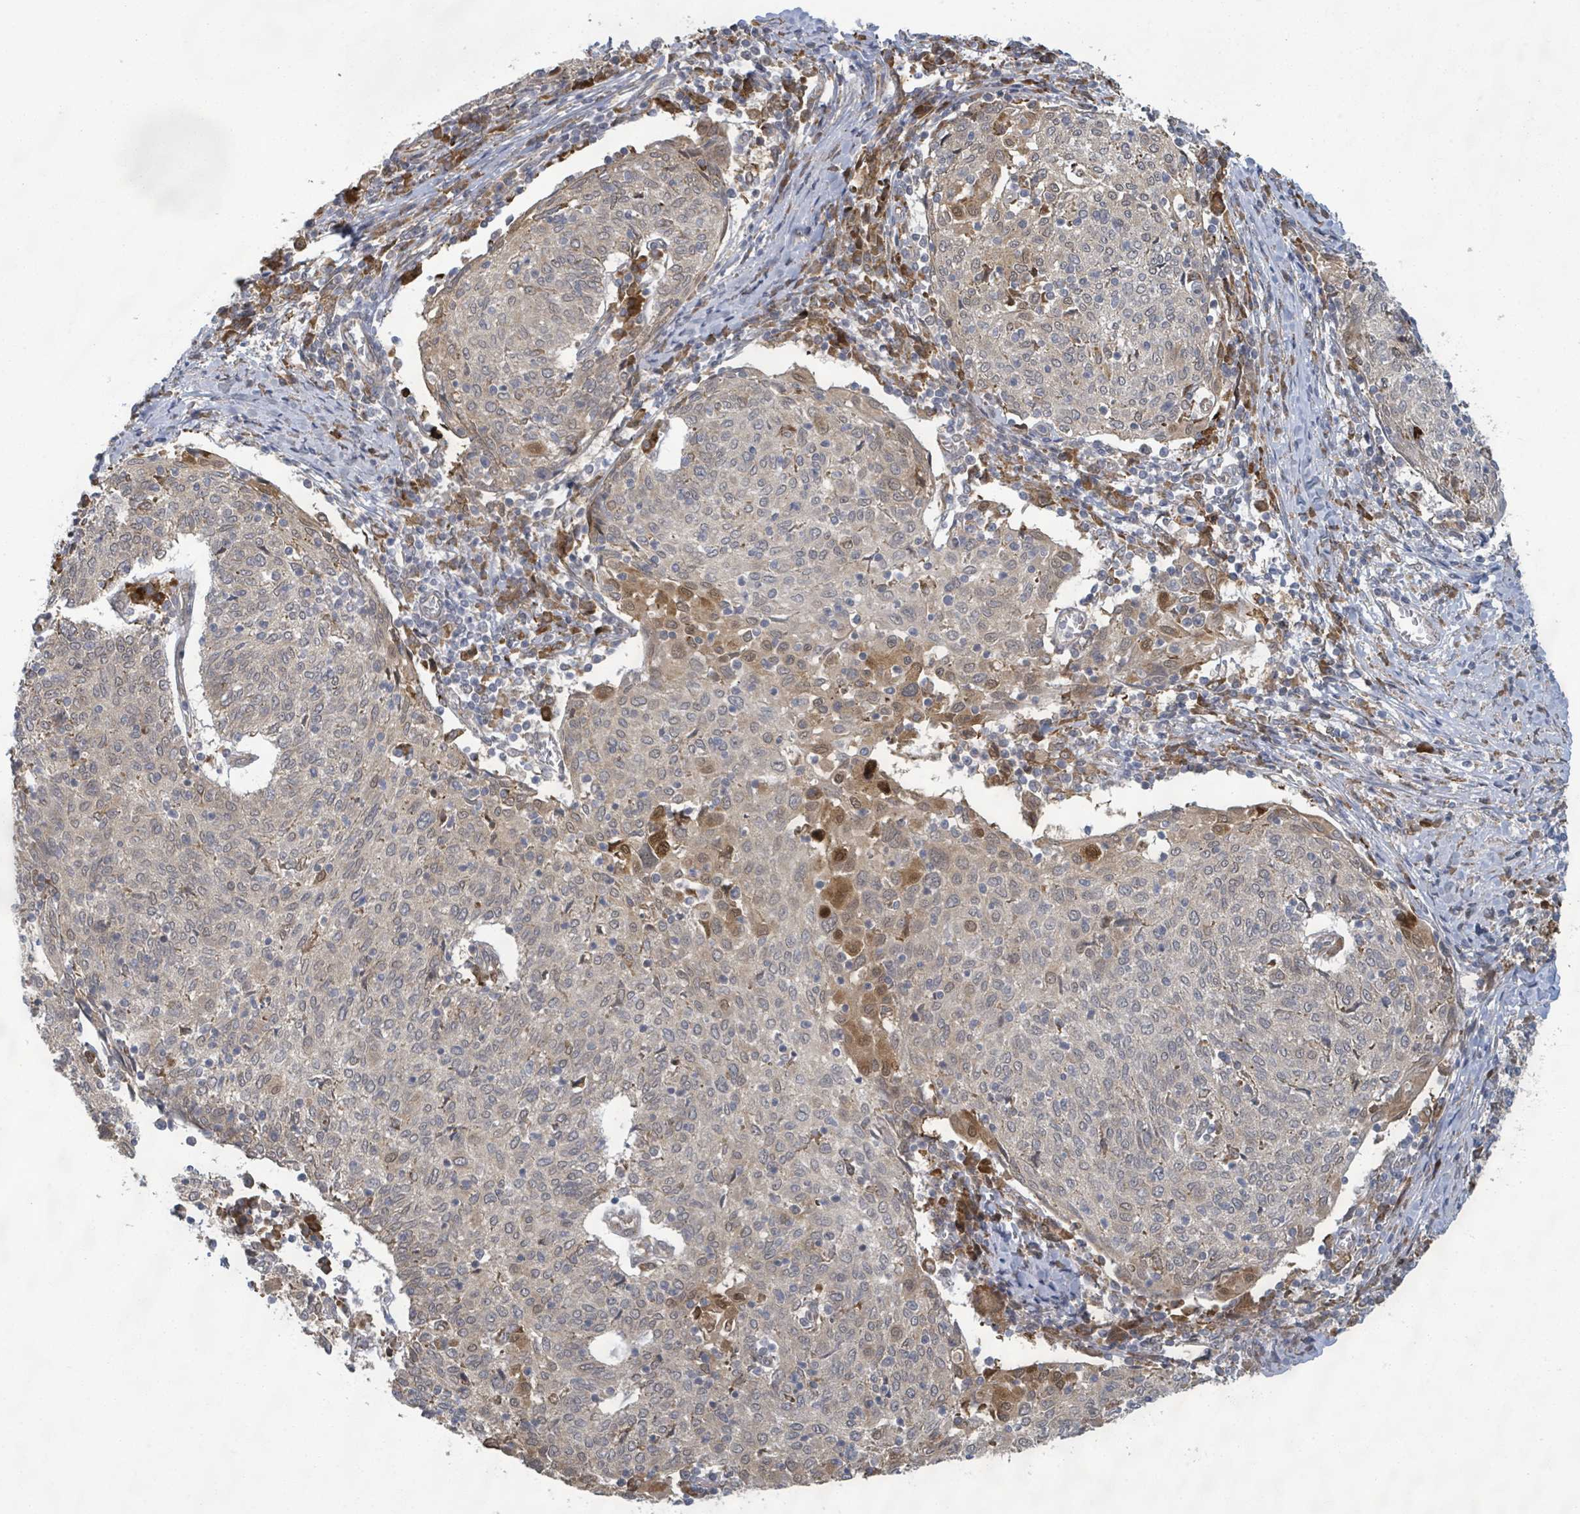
{"staining": {"intensity": "moderate", "quantity": "<25%", "location": "cytoplasmic/membranous,nuclear"}, "tissue": "cervical cancer", "cell_type": "Tumor cells", "image_type": "cancer", "snomed": [{"axis": "morphology", "description": "Squamous cell carcinoma, NOS"}, {"axis": "topography", "description": "Cervix"}], "caption": "Immunohistochemical staining of squamous cell carcinoma (cervical) exhibits low levels of moderate cytoplasmic/membranous and nuclear staining in about <25% of tumor cells. Using DAB (brown) and hematoxylin (blue) stains, captured at high magnification using brightfield microscopy.", "gene": "SHROOM2", "patient": {"sex": "female", "age": 52}}